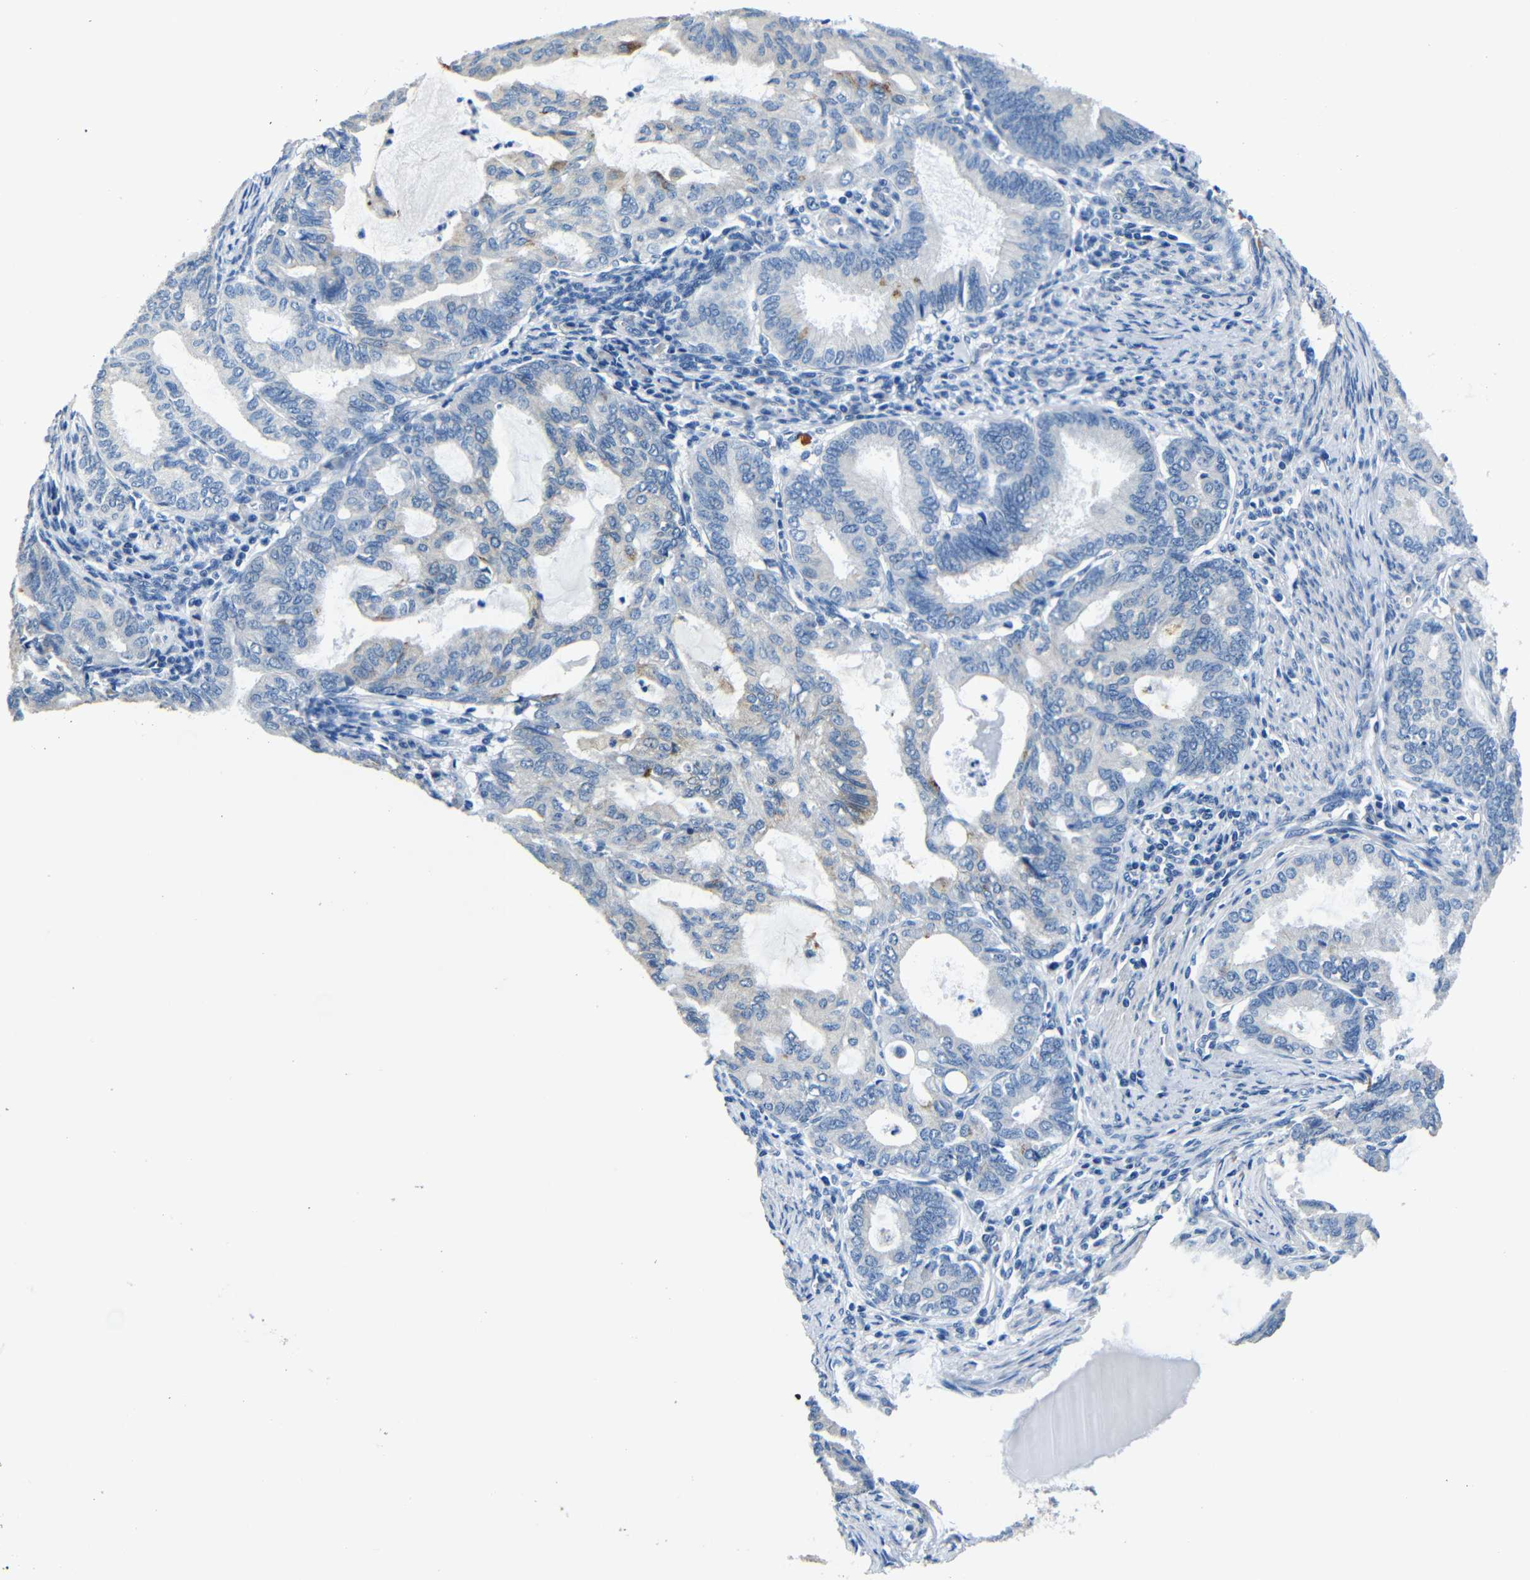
{"staining": {"intensity": "moderate", "quantity": "<25%", "location": "cytoplasmic/membranous"}, "tissue": "endometrial cancer", "cell_type": "Tumor cells", "image_type": "cancer", "snomed": [{"axis": "morphology", "description": "Adenocarcinoma, NOS"}, {"axis": "topography", "description": "Endometrium"}], "caption": "A micrograph of human adenocarcinoma (endometrial) stained for a protein exhibits moderate cytoplasmic/membranous brown staining in tumor cells.", "gene": "TNFAIP1", "patient": {"sex": "female", "age": 86}}